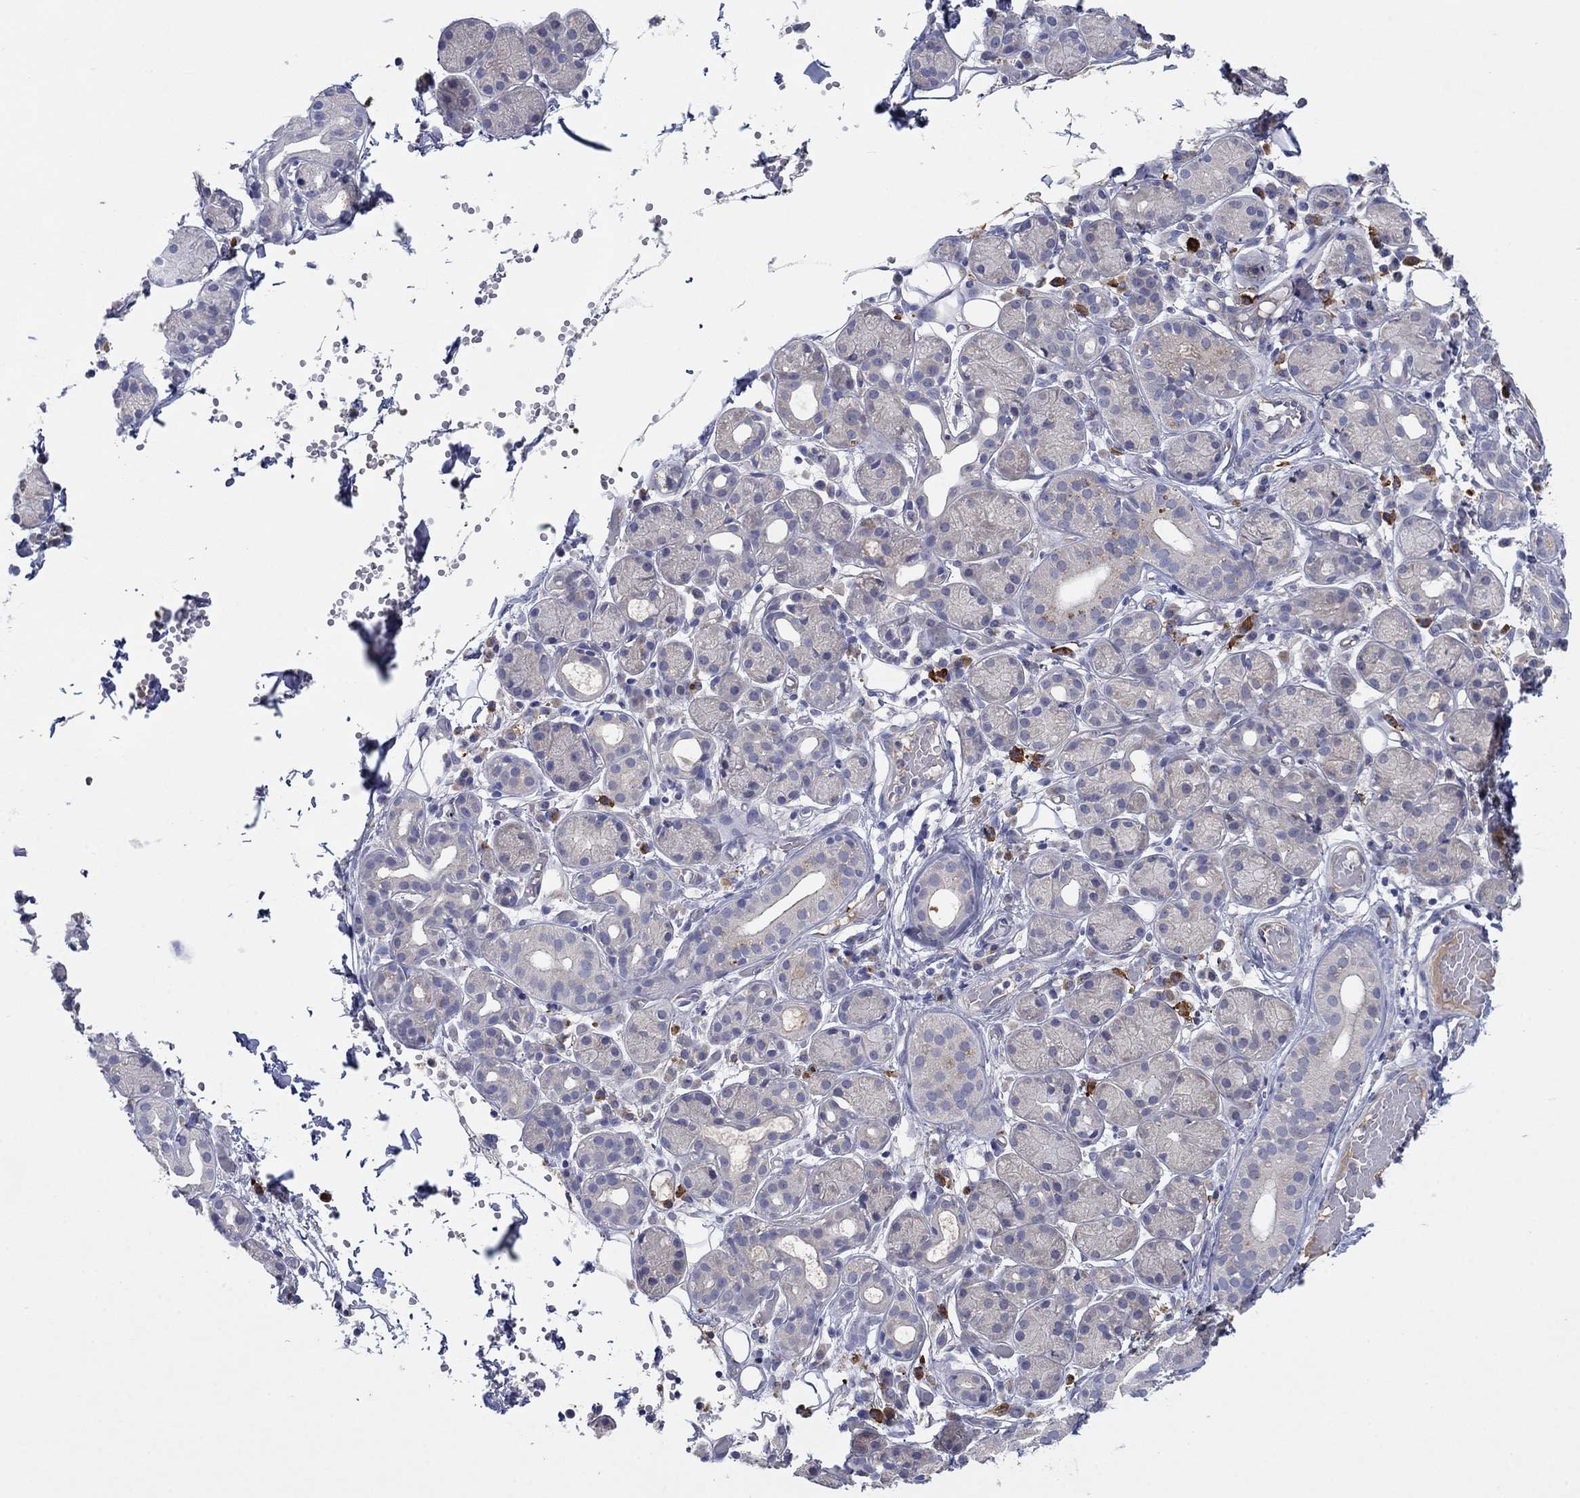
{"staining": {"intensity": "negative", "quantity": "none", "location": "none"}, "tissue": "salivary gland", "cell_type": "Glandular cells", "image_type": "normal", "snomed": [{"axis": "morphology", "description": "Normal tissue, NOS"}, {"axis": "topography", "description": "Salivary gland"}, {"axis": "topography", "description": "Peripheral nerve tissue"}], "caption": "This is an IHC histopathology image of normal human salivary gland. There is no positivity in glandular cells.", "gene": "PLCL2", "patient": {"sex": "male", "age": 71}}